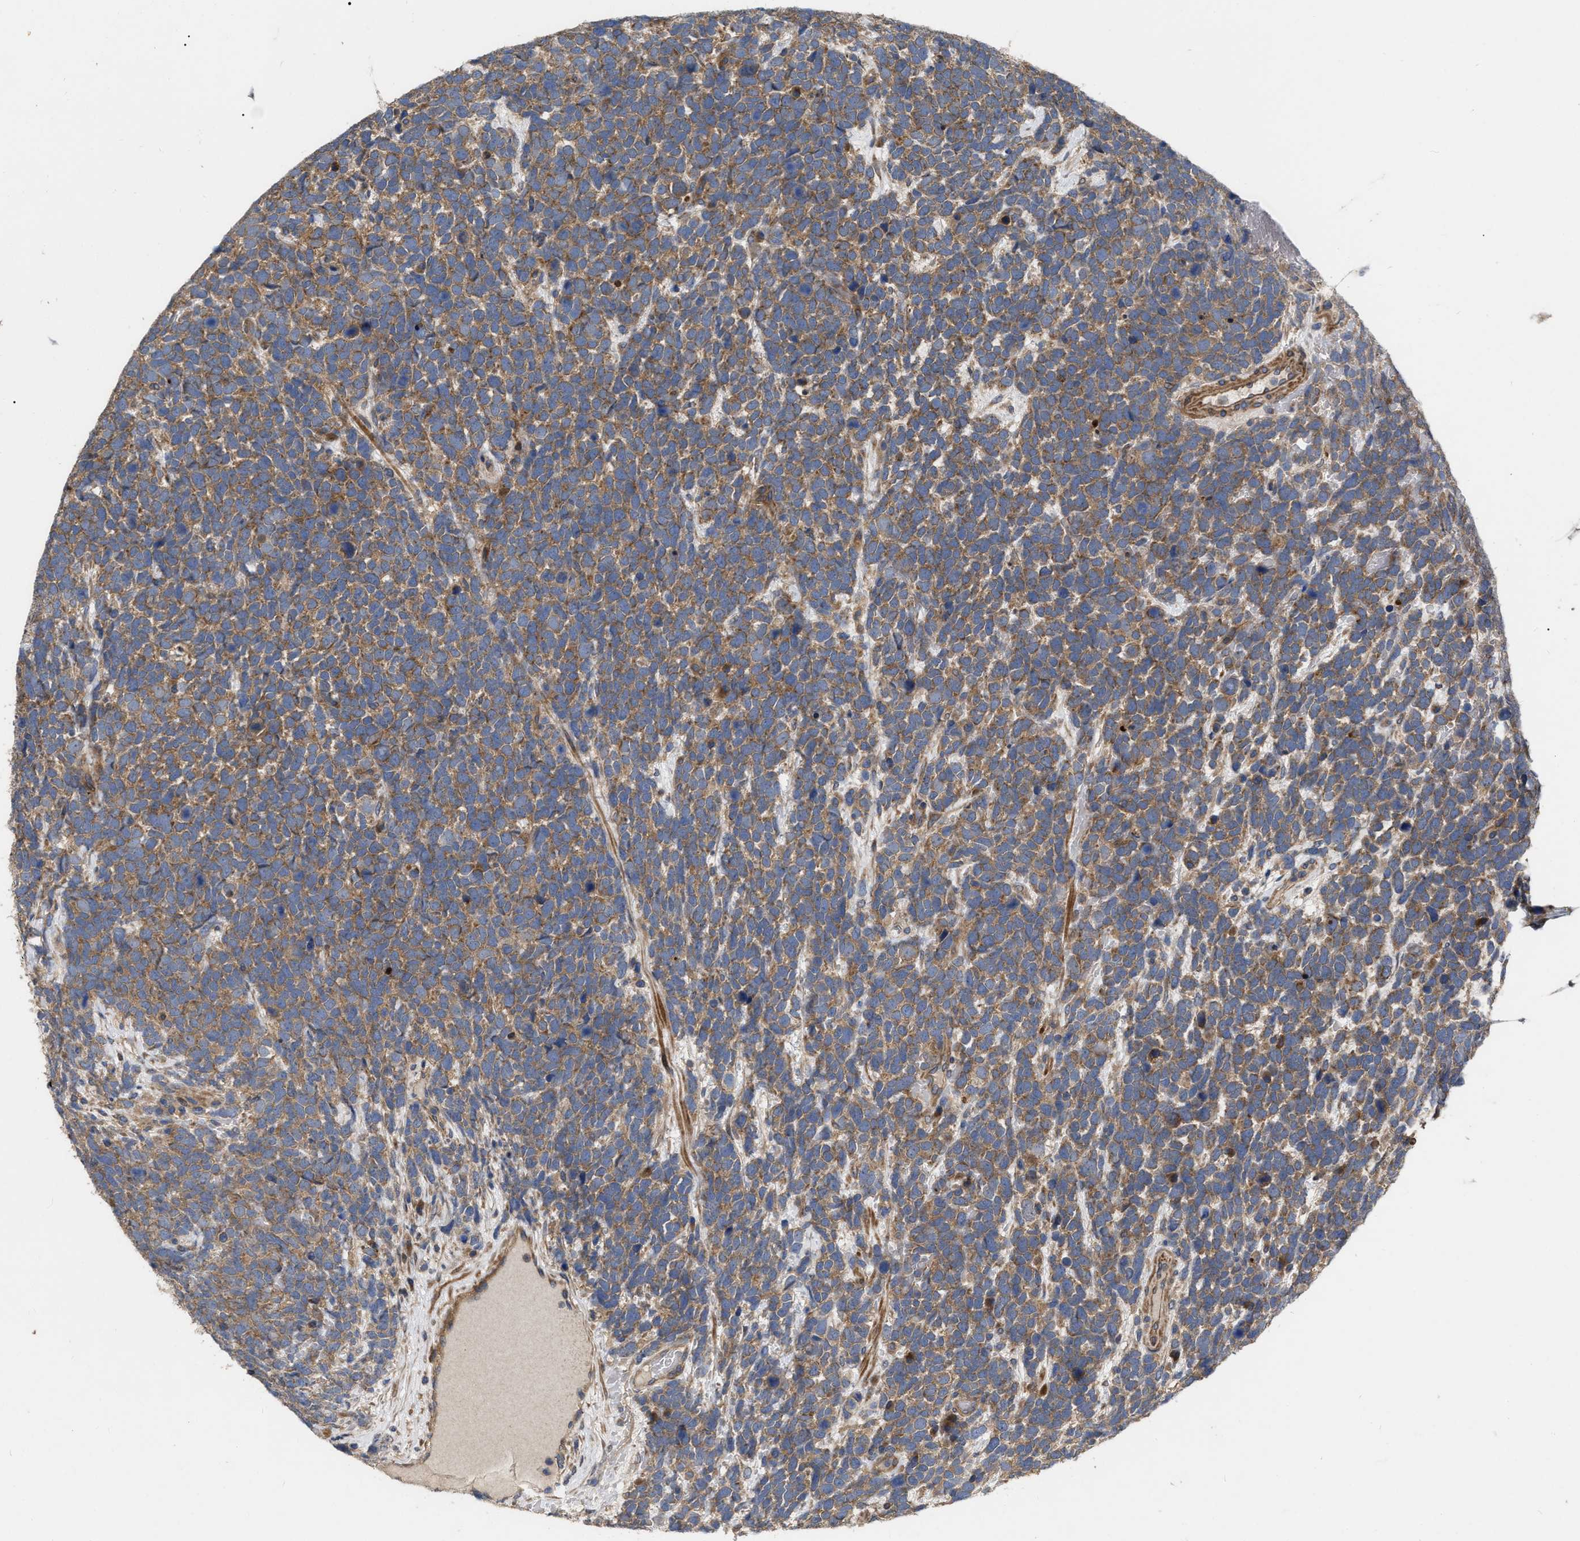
{"staining": {"intensity": "moderate", "quantity": ">75%", "location": "cytoplasmic/membranous"}, "tissue": "urothelial cancer", "cell_type": "Tumor cells", "image_type": "cancer", "snomed": [{"axis": "morphology", "description": "Urothelial carcinoma, High grade"}, {"axis": "topography", "description": "Urinary bladder"}], "caption": "An IHC photomicrograph of neoplastic tissue is shown. Protein staining in brown highlights moderate cytoplasmic/membranous positivity in high-grade urothelial carcinoma within tumor cells.", "gene": "CDKN2C", "patient": {"sex": "female", "age": 82}}